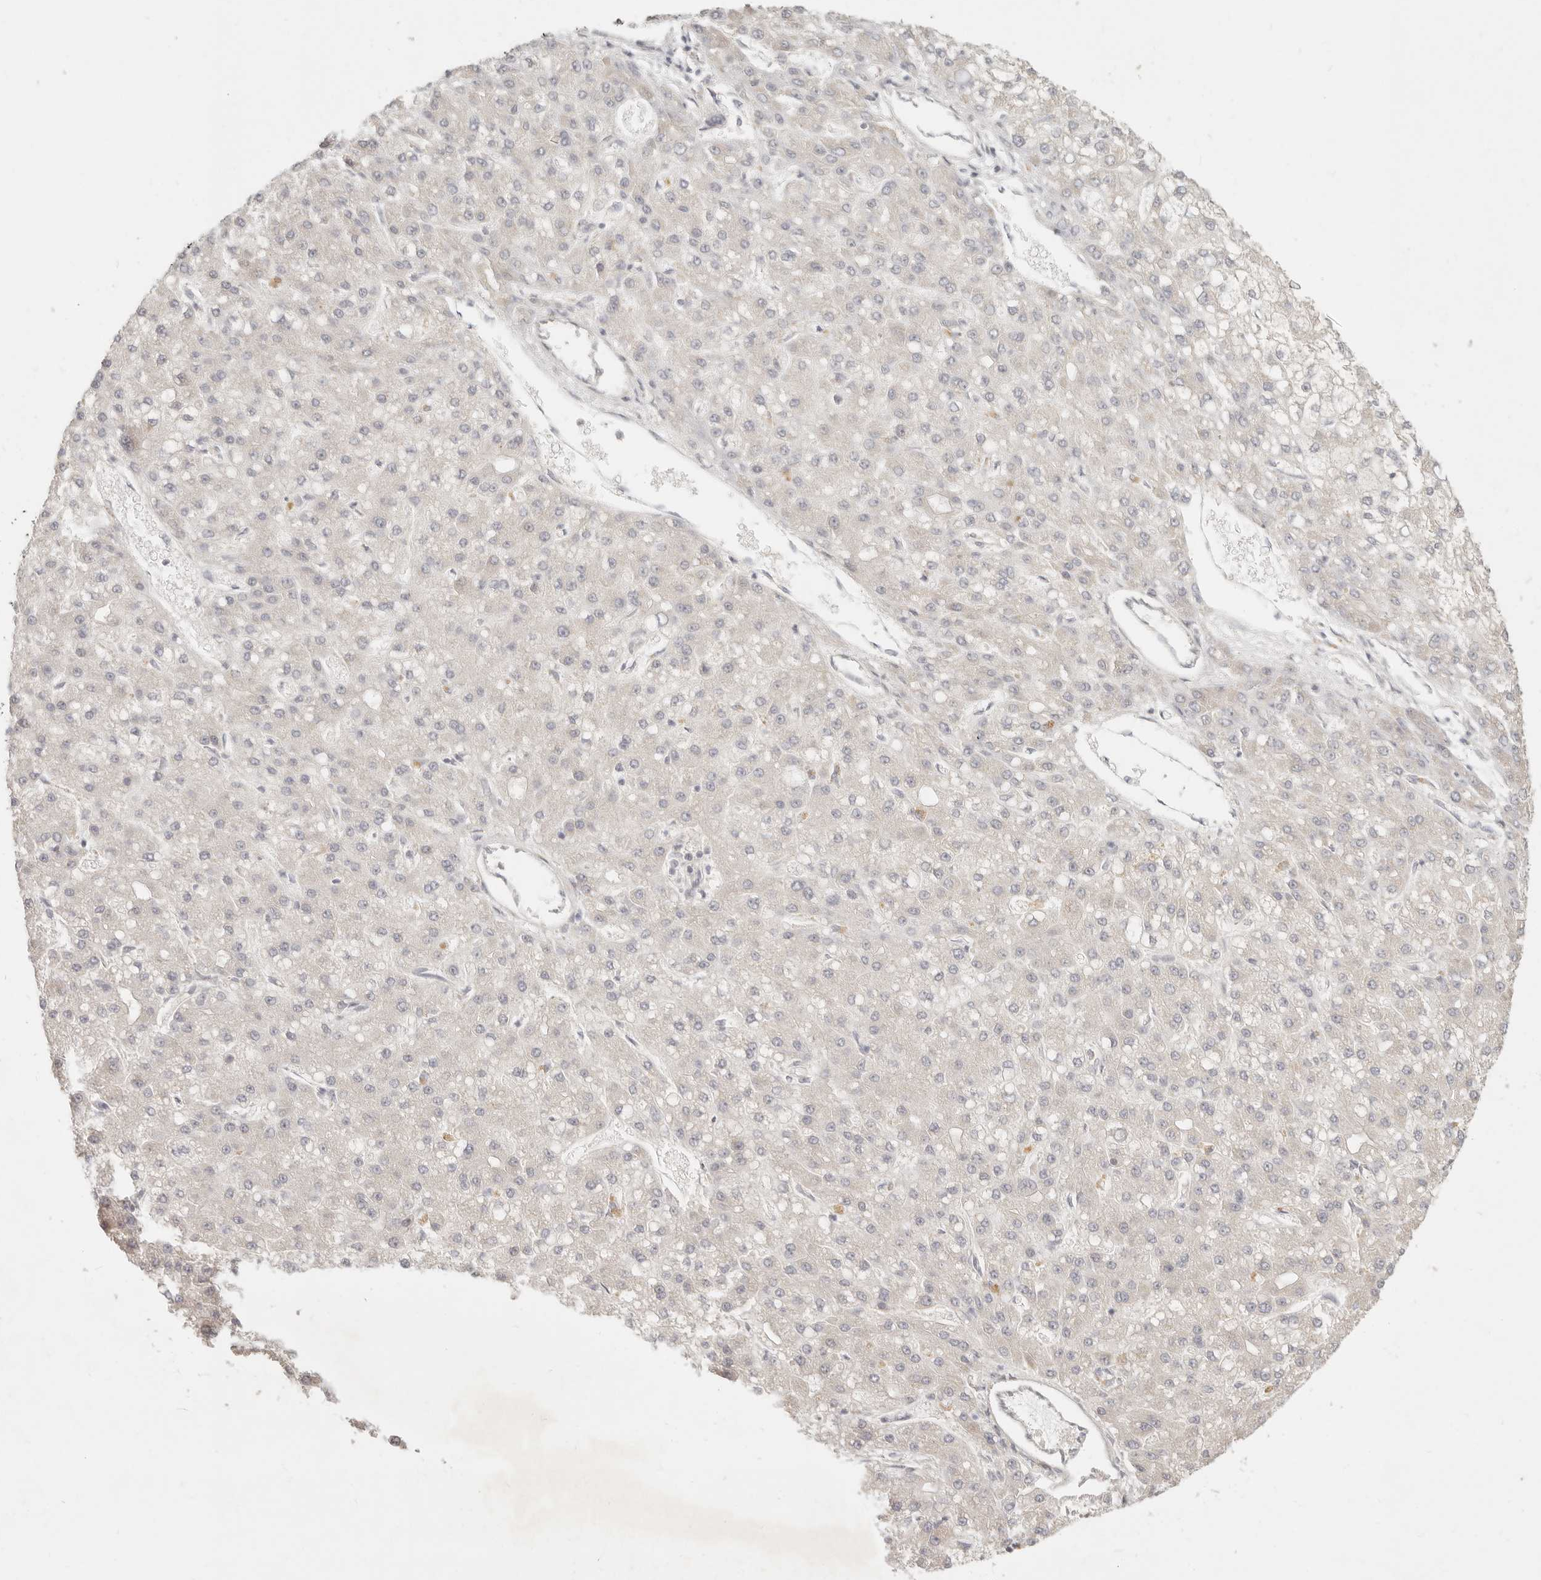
{"staining": {"intensity": "negative", "quantity": "none", "location": "none"}, "tissue": "liver cancer", "cell_type": "Tumor cells", "image_type": "cancer", "snomed": [{"axis": "morphology", "description": "Carcinoma, Hepatocellular, NOS"}, {"axis": "topography", "description": "Liver"}], "caption": "This is an immunohistochemistry (IHC) photomicrograph of liver cancer (hepatocellular carcinoma). There is no staining in tumor cells.", "gene": "PABPC4", "patient": {"sex": "male", "age": 67}}